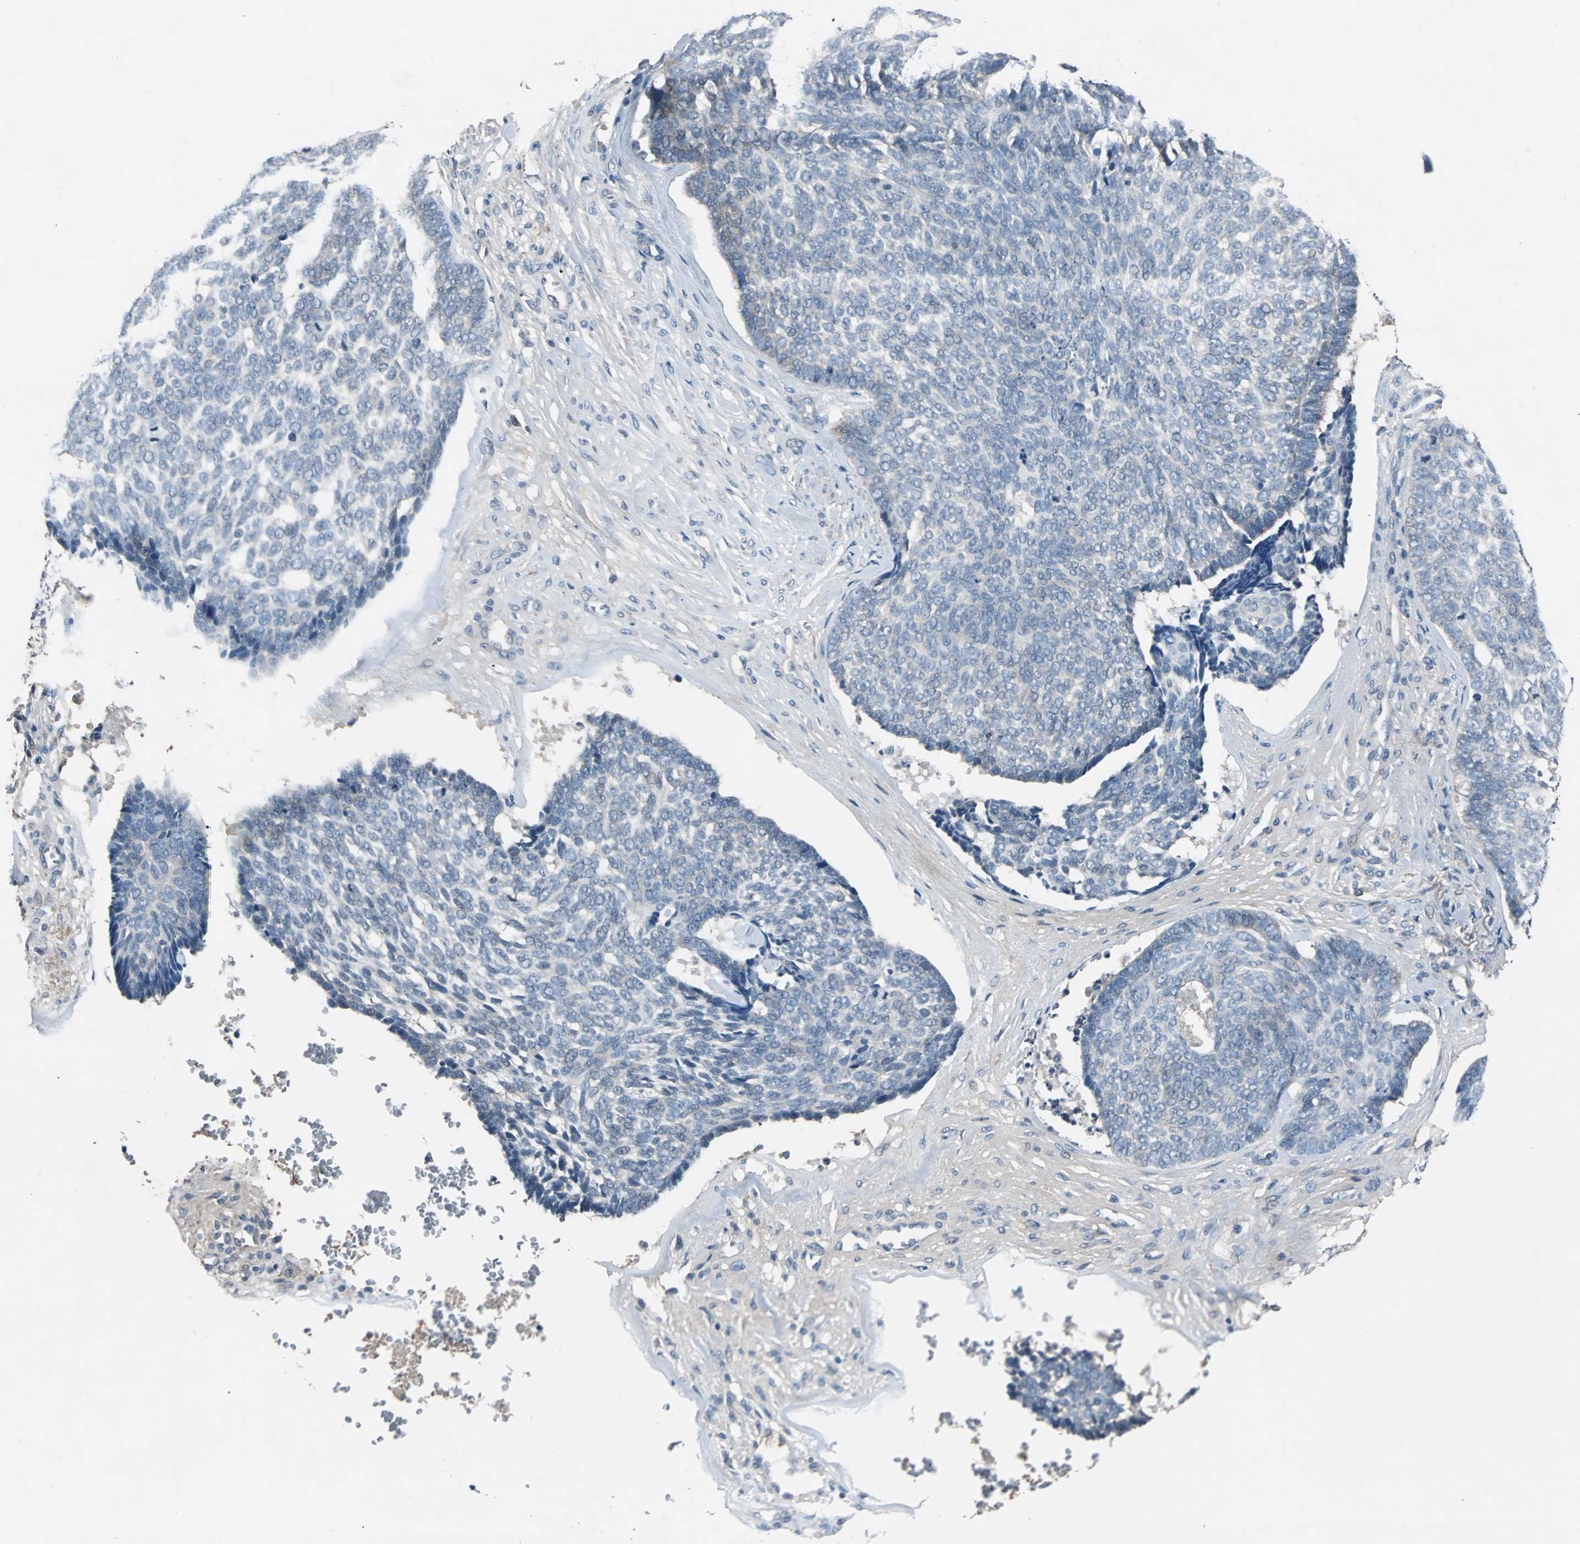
{"staining": {"intensity": "negative", "quantity": "none", "location": "none"}, "tissue": "skin cancer", "cell_type": "Tumor cells", "image_type": "cancer", "snomed": [{"axis": "morphology", "description": "Basal cell carcinoma"}, {"axis": "topography", "description": "Skin"}], "caption": "Immunohistochemistry (IHC) histopathology image of human skin cancer (basal cell carcinoma) stained for a protein (brown), which demonstrates no positivity in tumor cells.", "gene": "ABHD2", "patient": {"sex": "male", "age": 84}}